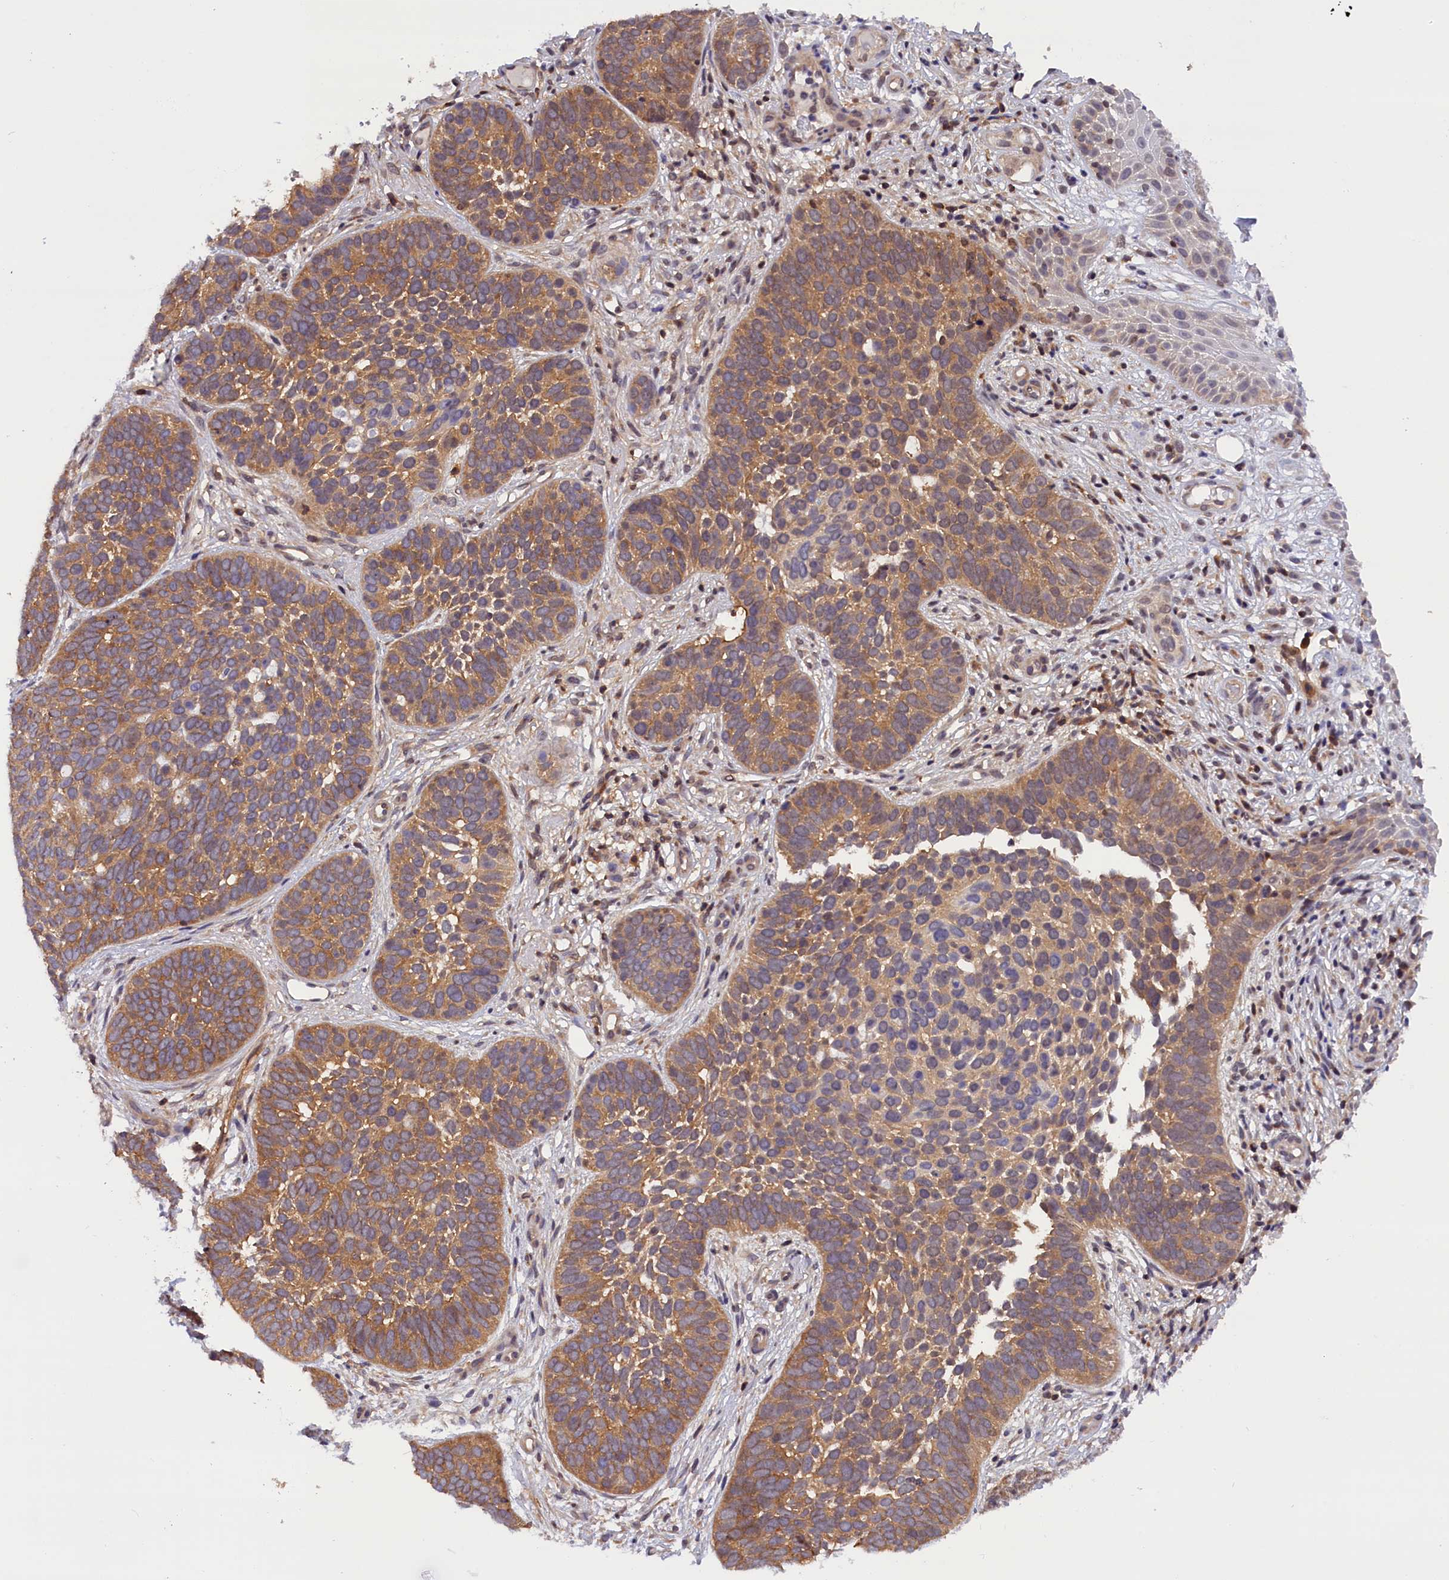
{"staining": {"intensity": "moderate", "quantity": ">75%", "location": "cytoplasmic/membranous"}, "tissue": "skin cancer", "cell_type": "Tumor cells", "image_type": "cancer", "snomed": [{"axis": "morphology", "description": "Basal cell carcinoma"}, {"axis": "topography", "description": "Skin"}], "caption": "Skin cancer (basal cell carcinoma) was stained to show a protein in brown. There is medium levels of moderate cytoplasmic/membranous expression in approximately >75% of tumor cells.", "gene": "TBCB", "patient": {"sex": "male", "age": 89}}